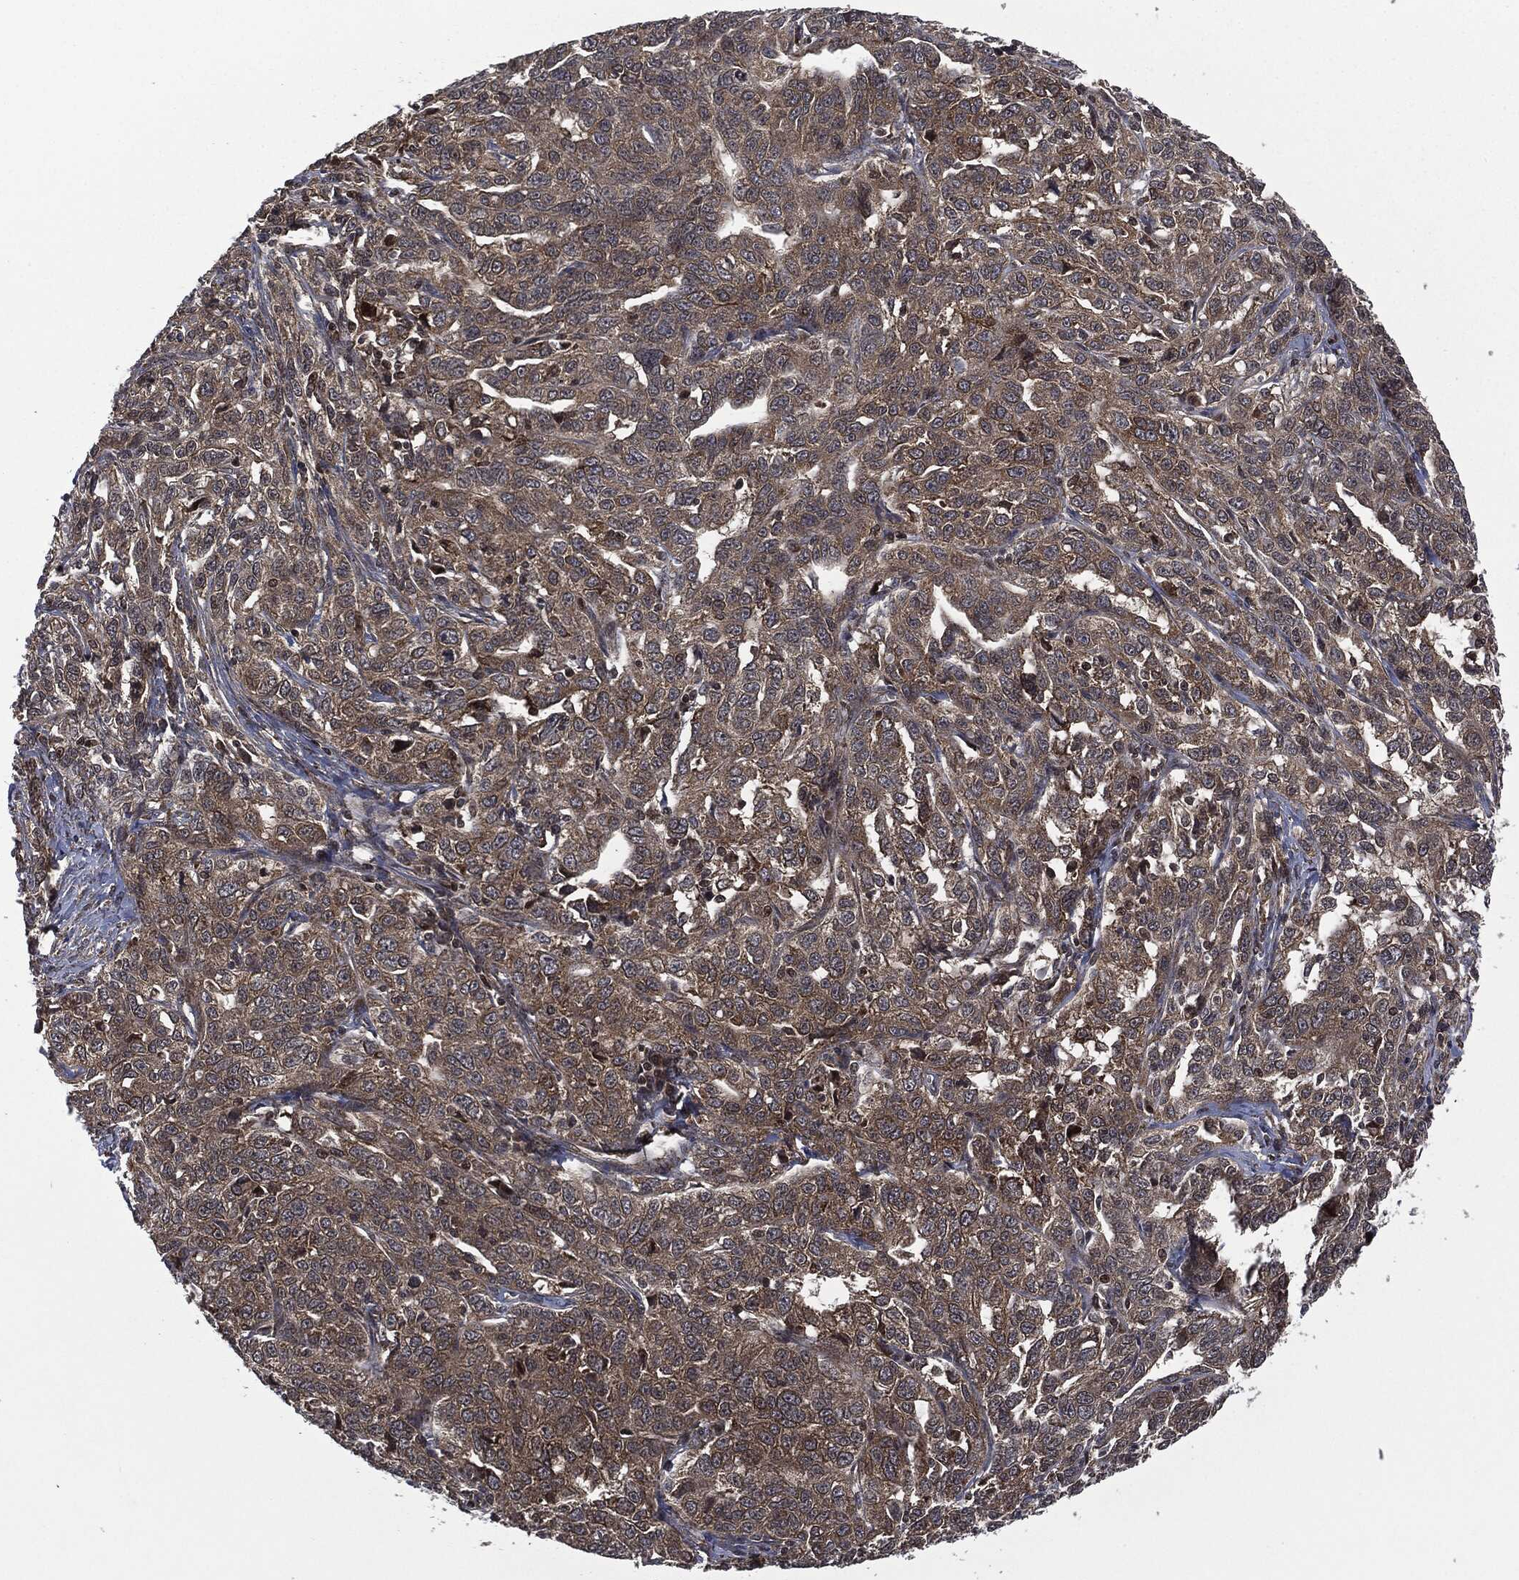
{"staining": {"intensity": "moderate", "quantity": "25%-75%", "location": "cytoplasmic/membranous"}, "tissue": "ovarian cancer", "cell_type": "Tumor cells", "image_type": "cancer", "snomed": [{"axis": "morphology", "description": "Cystadenocarcinoma, serous, NOS"}, {"axis": "topography", "description": "Ovary"}], "caption": "Ovarian cancer stained for a protein (brown) exhibits moderate cytoplasmic/membranous positive staining in about 25%-75% of tumor cells.", "gene": "HRAS", "patient": {"sex": "female", "age": 71}}